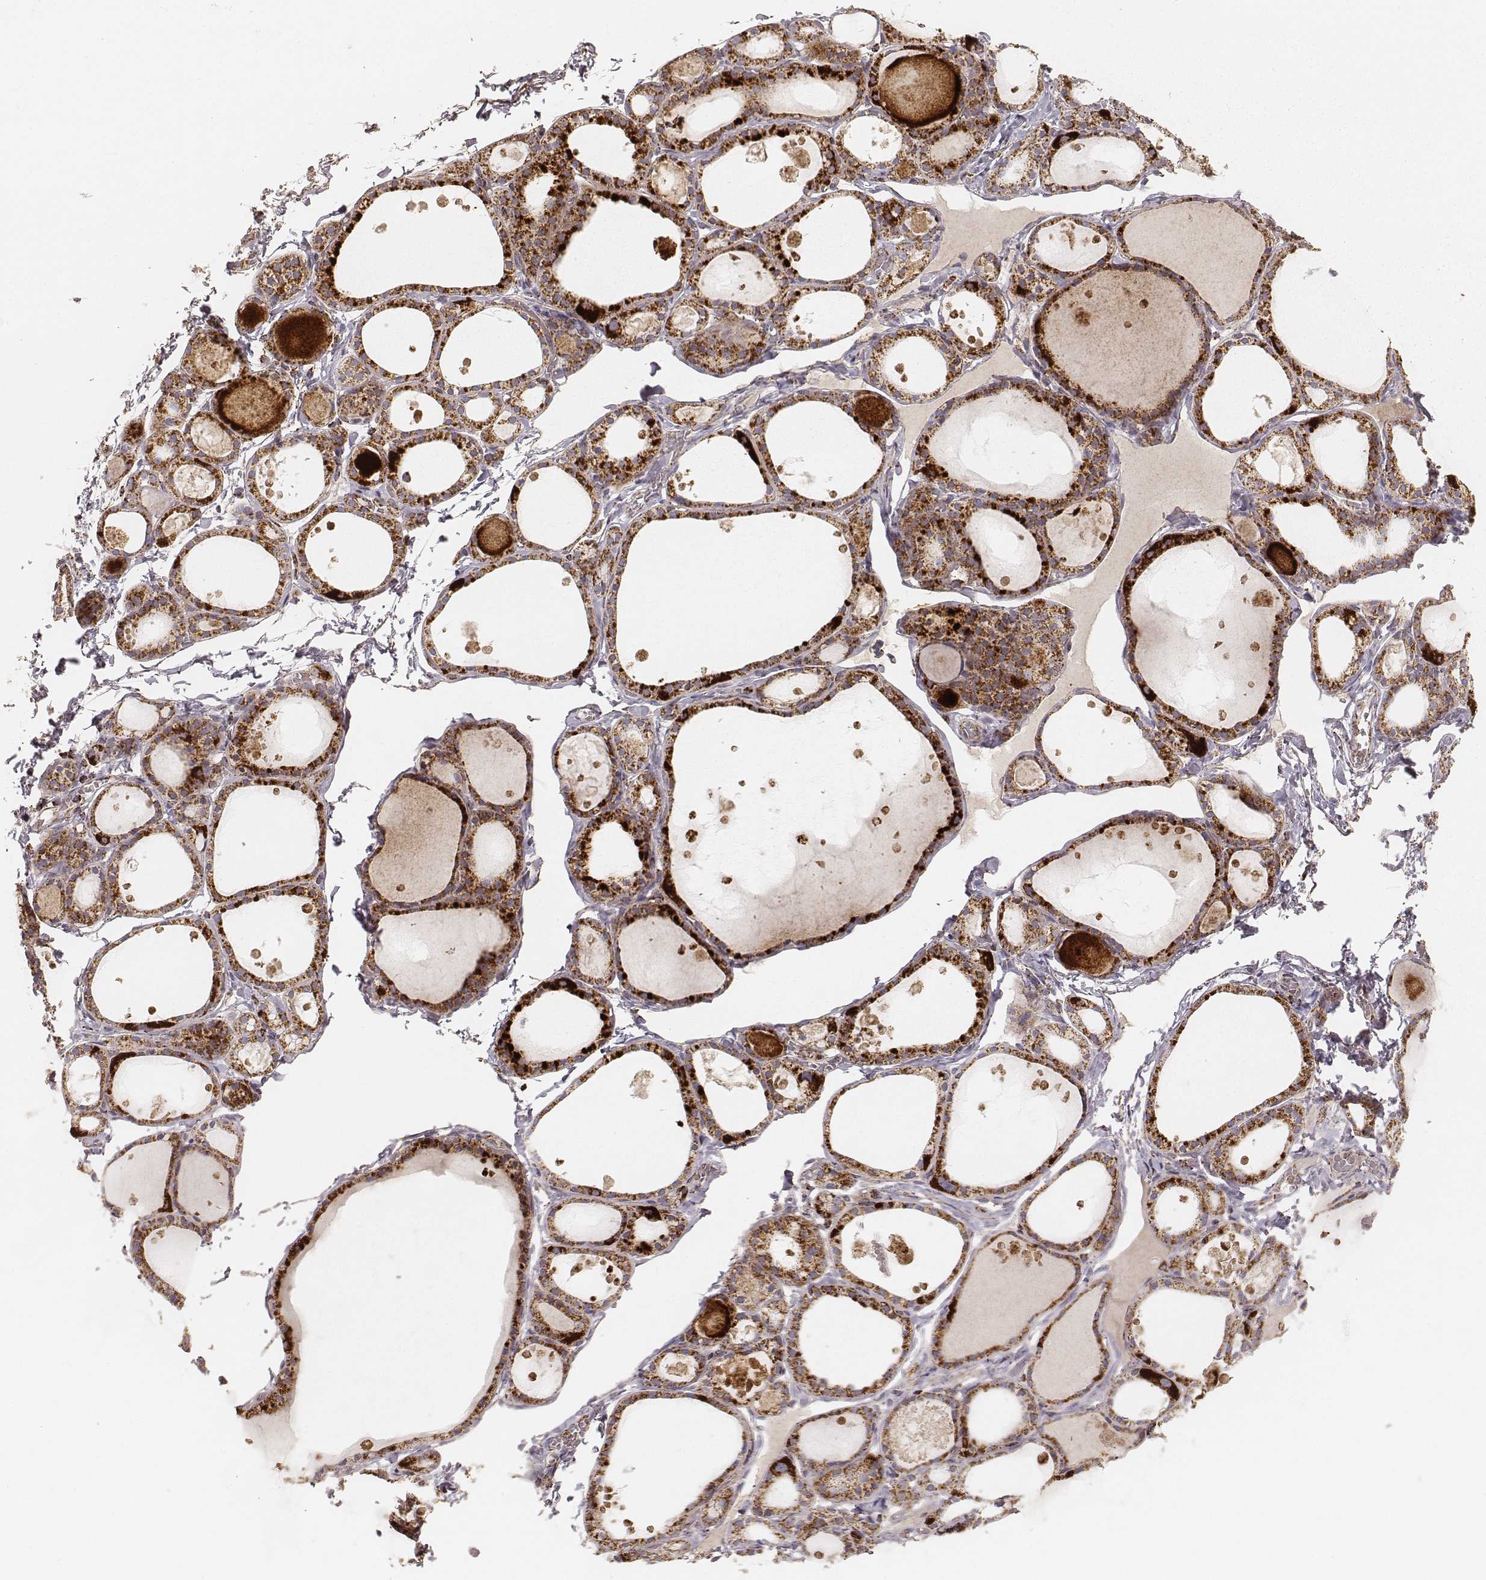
{"staining": {"intensity": "strong", "quantity": ">75%", "location": "cytoplasmic/membranous"}, "tissue": "thyroid gland", "cell_type": "Glandular cells", "image_type": "normal", "snomed": [{"axis": "morphology", "description": "Normal tissue, NOS"}, {"axis": "topography", "description": "Thyroid gland"}], "caption": "The immunohistochemical stain shows strong cytoplasmic/membranous expression in glandular cells of benign thyroid gland.", "gene": "CS", "patient": {"sex": "male", "age": 68}}